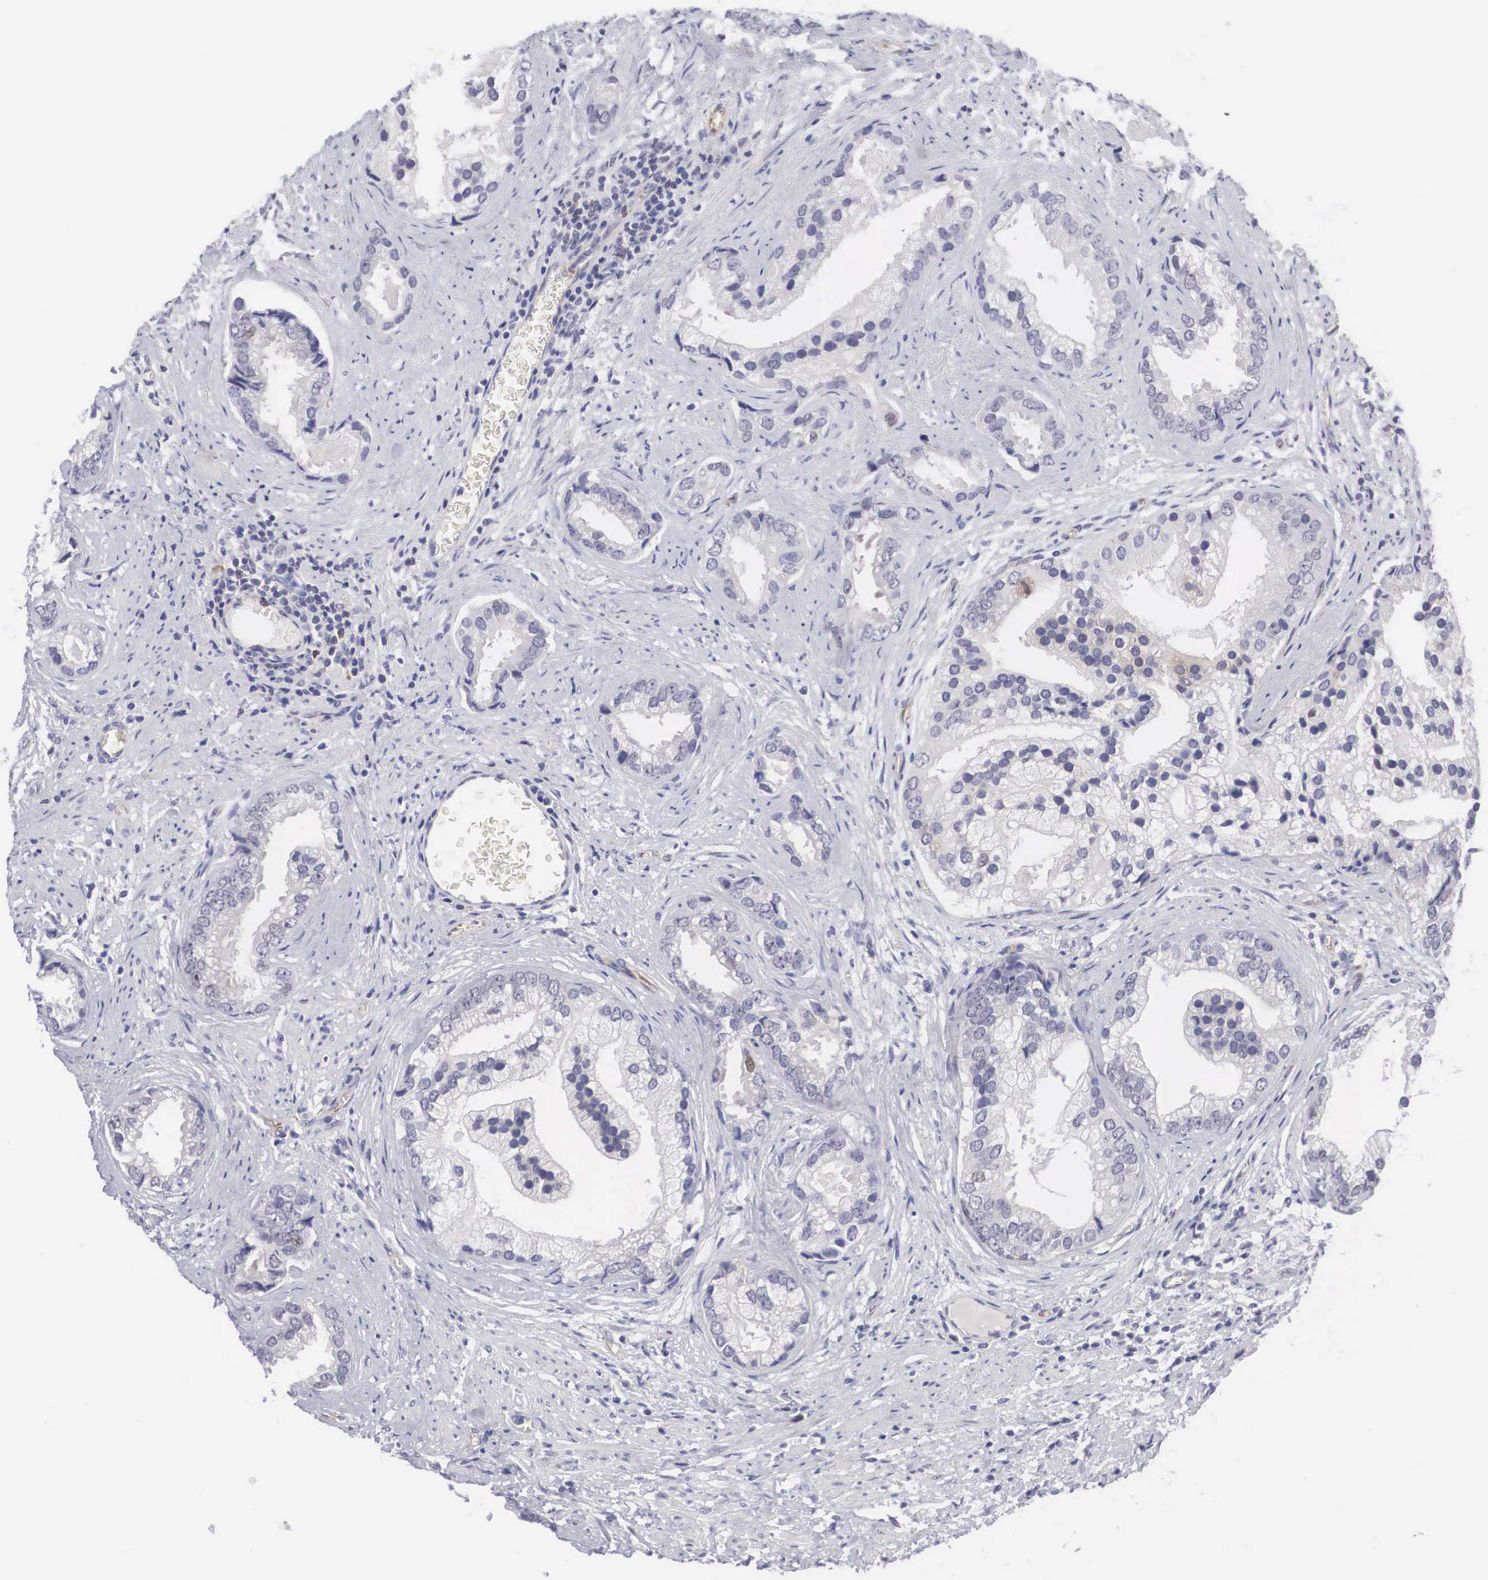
{"staining": {"intensity": "negative", "quantity": "none", "location": "none"}, "tissue": "prostate cancer", "cell_type": "Tumor cells", "image_type": "cancer", "snomed": [{"axis": "morphology", "description": "Adenocarcinoma, Medium grade"}, {"axis": "topography", "description": "Prostate"}], "caption": "DAB (3,3'-diaminobenzidine) immunohistochemical staining of human prostate medium-grade adenocarcinoma exhibits no significant expression in tumor cells. Brightfield microscopy of immunohistochemistry stained with DAB (brown) and hematoxylin (blue), captured at high magnification.", "gene": "MAST4", "patient": {"sex": "male", "age": 65}}